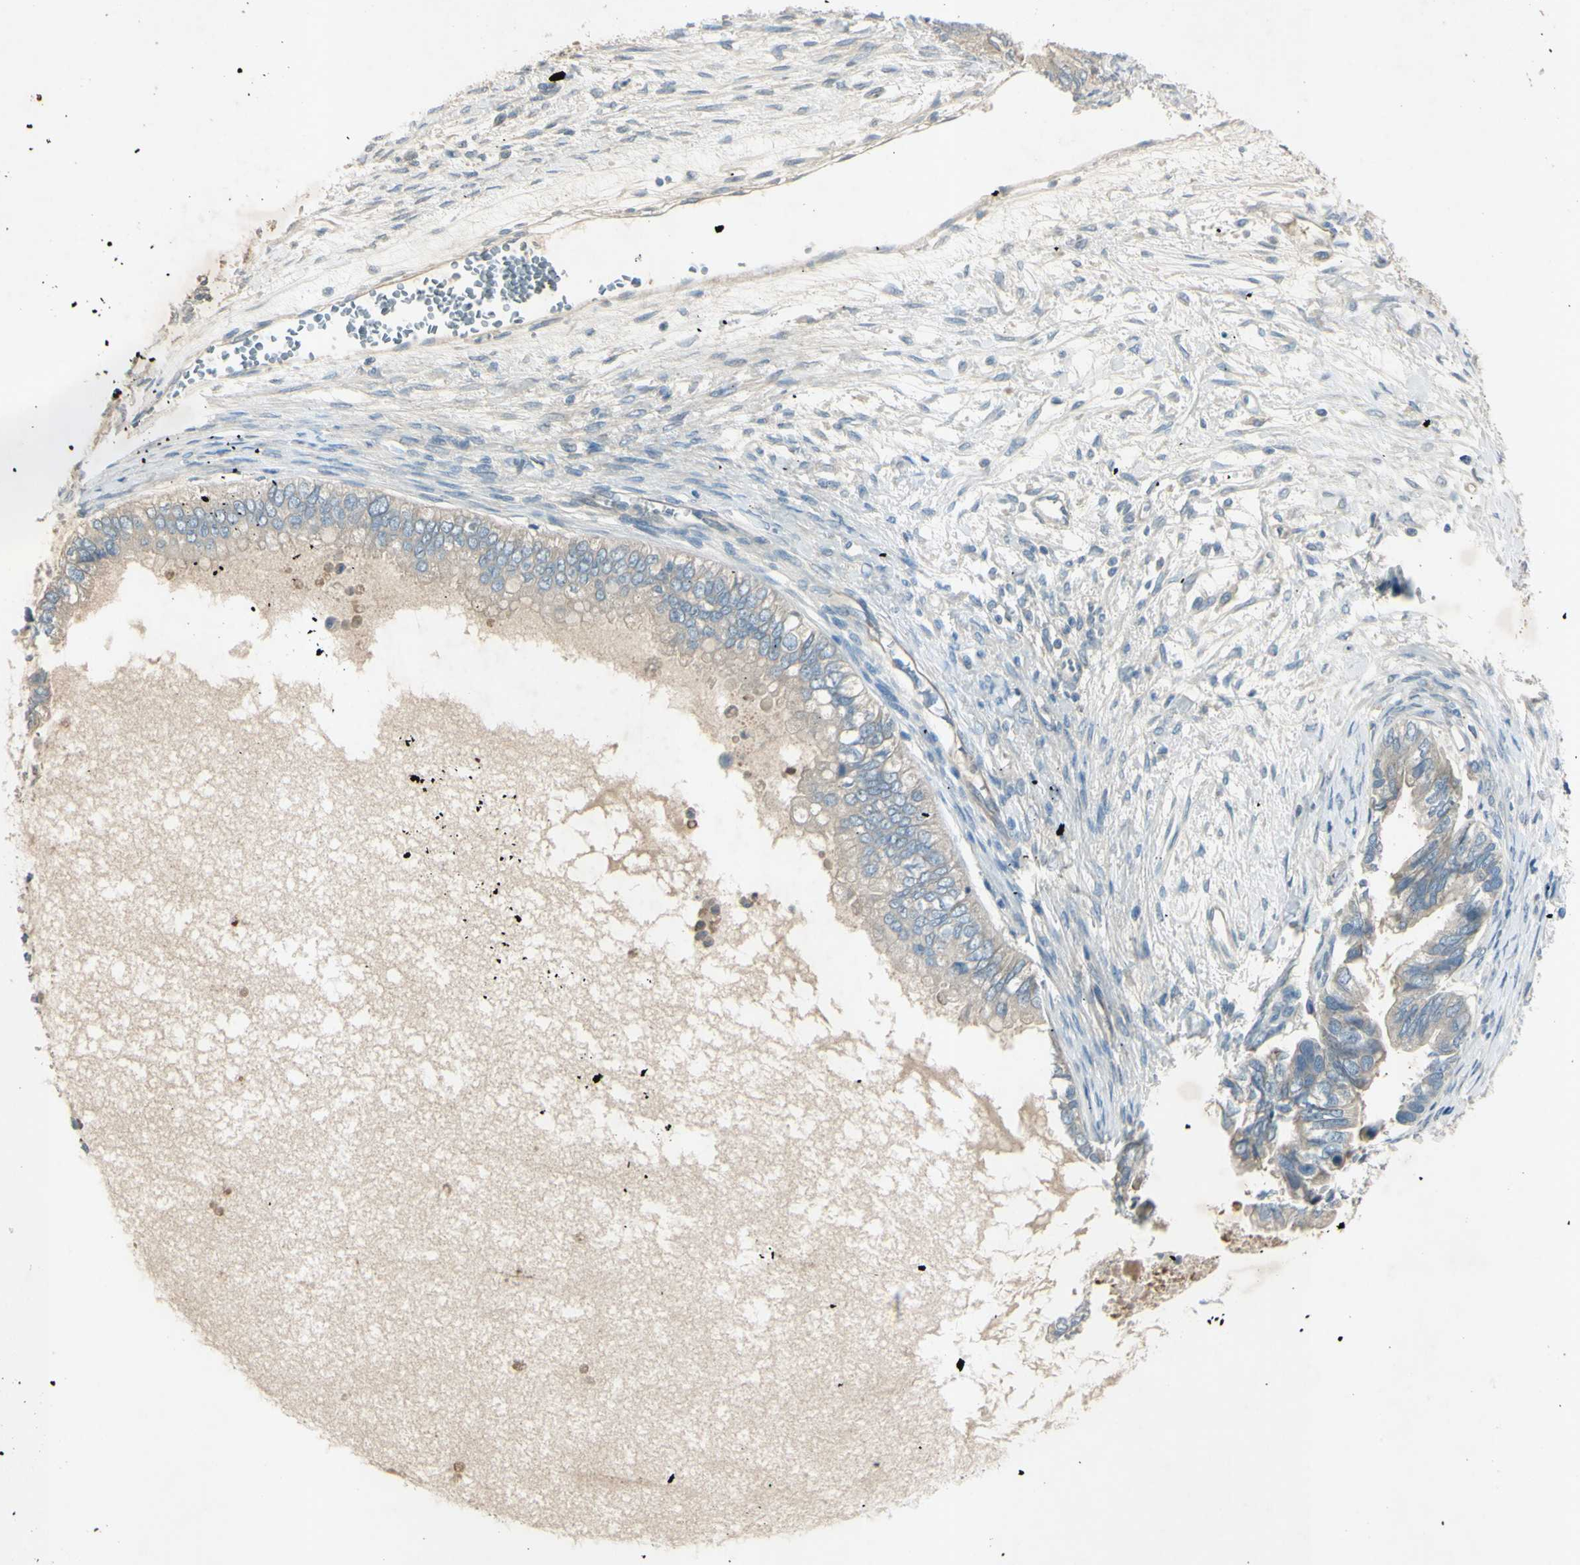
{"staining": {"intensity": "weak", "quantity": "25%-75%", "location": "cytoplasmic/membranous"}, "tissue": "ovarian cancer", "cell_type": "Tumor cells", "image_type": "cancer", "snomed": [{"axis": "morphology", "description": "Cystadenocarcinoma, mucinous, NOS"}, {"axis": "topography", "description": "Ovary"}], "caption": "An immunohistochemistry photomicrograph of tumor tissue is shown. Protein staining in brown shows weak cytoplasmic/membranous positivity in ovarian mucinous cystadenocarcinoma within tumor cells. The protein is shown in brown color, while the nuclei are stained blue.", "gene": "AATK", "patient": {"sex": "female", "age": 80}}